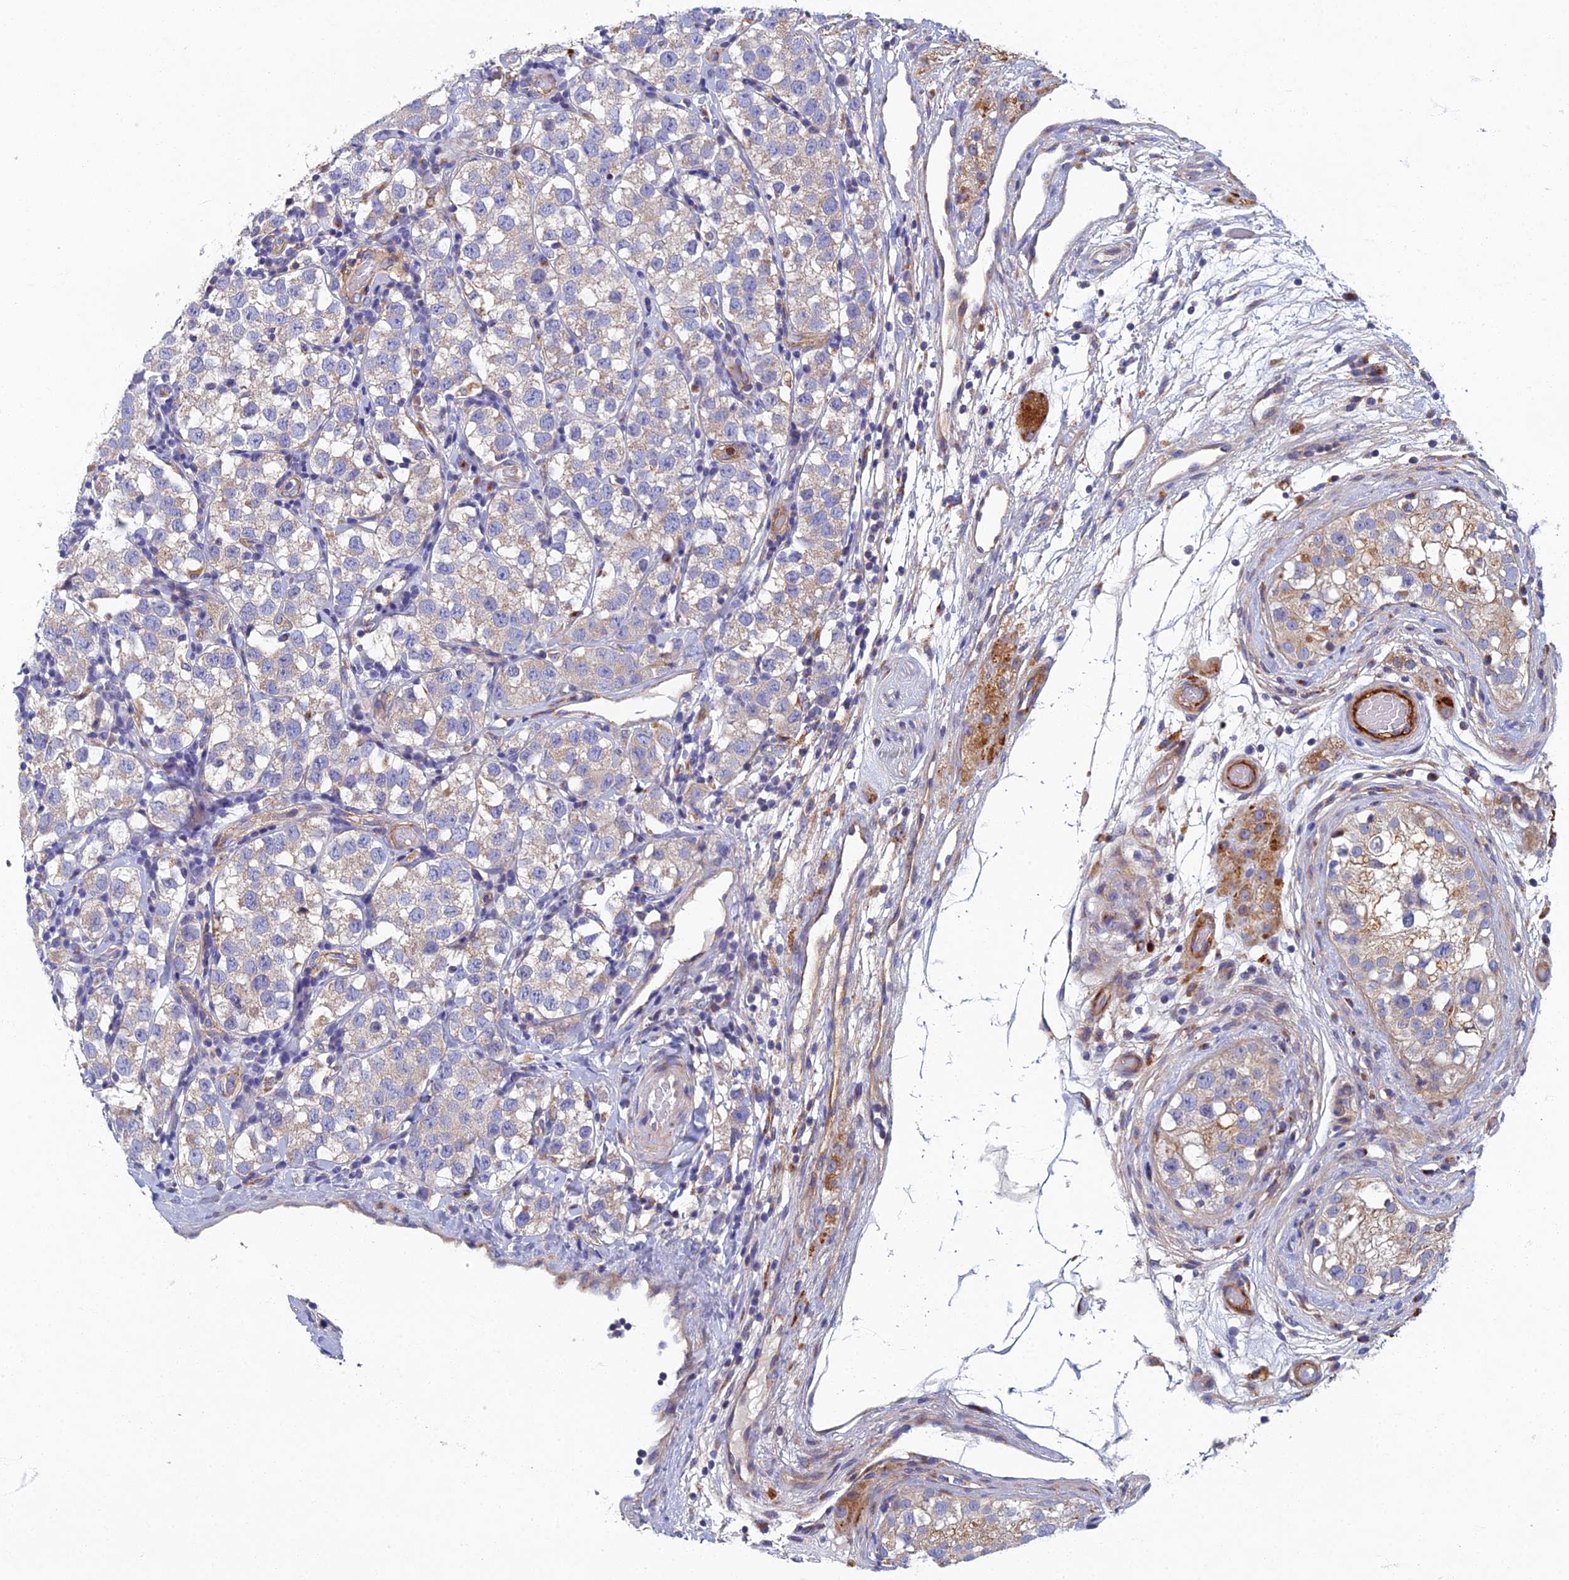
{"staining": {"intensity": "negative", "quantity": "none", "location": "none"}, "tissue": "testis cancer", "cell_type": "Tumor cells", "image_type": "cancer", "snomed": [{"axis": "morphology", "description": "Seminoma, NOS"}, {"axis": "topography", "description": "Testis"}], "caption": "This is a micrograph of immunohistochemistry staining of seminoma (testis), which shows no expression in tumor cells.", "gene": "RNASEK", "patient": {"sex": "male", "age": 34}}